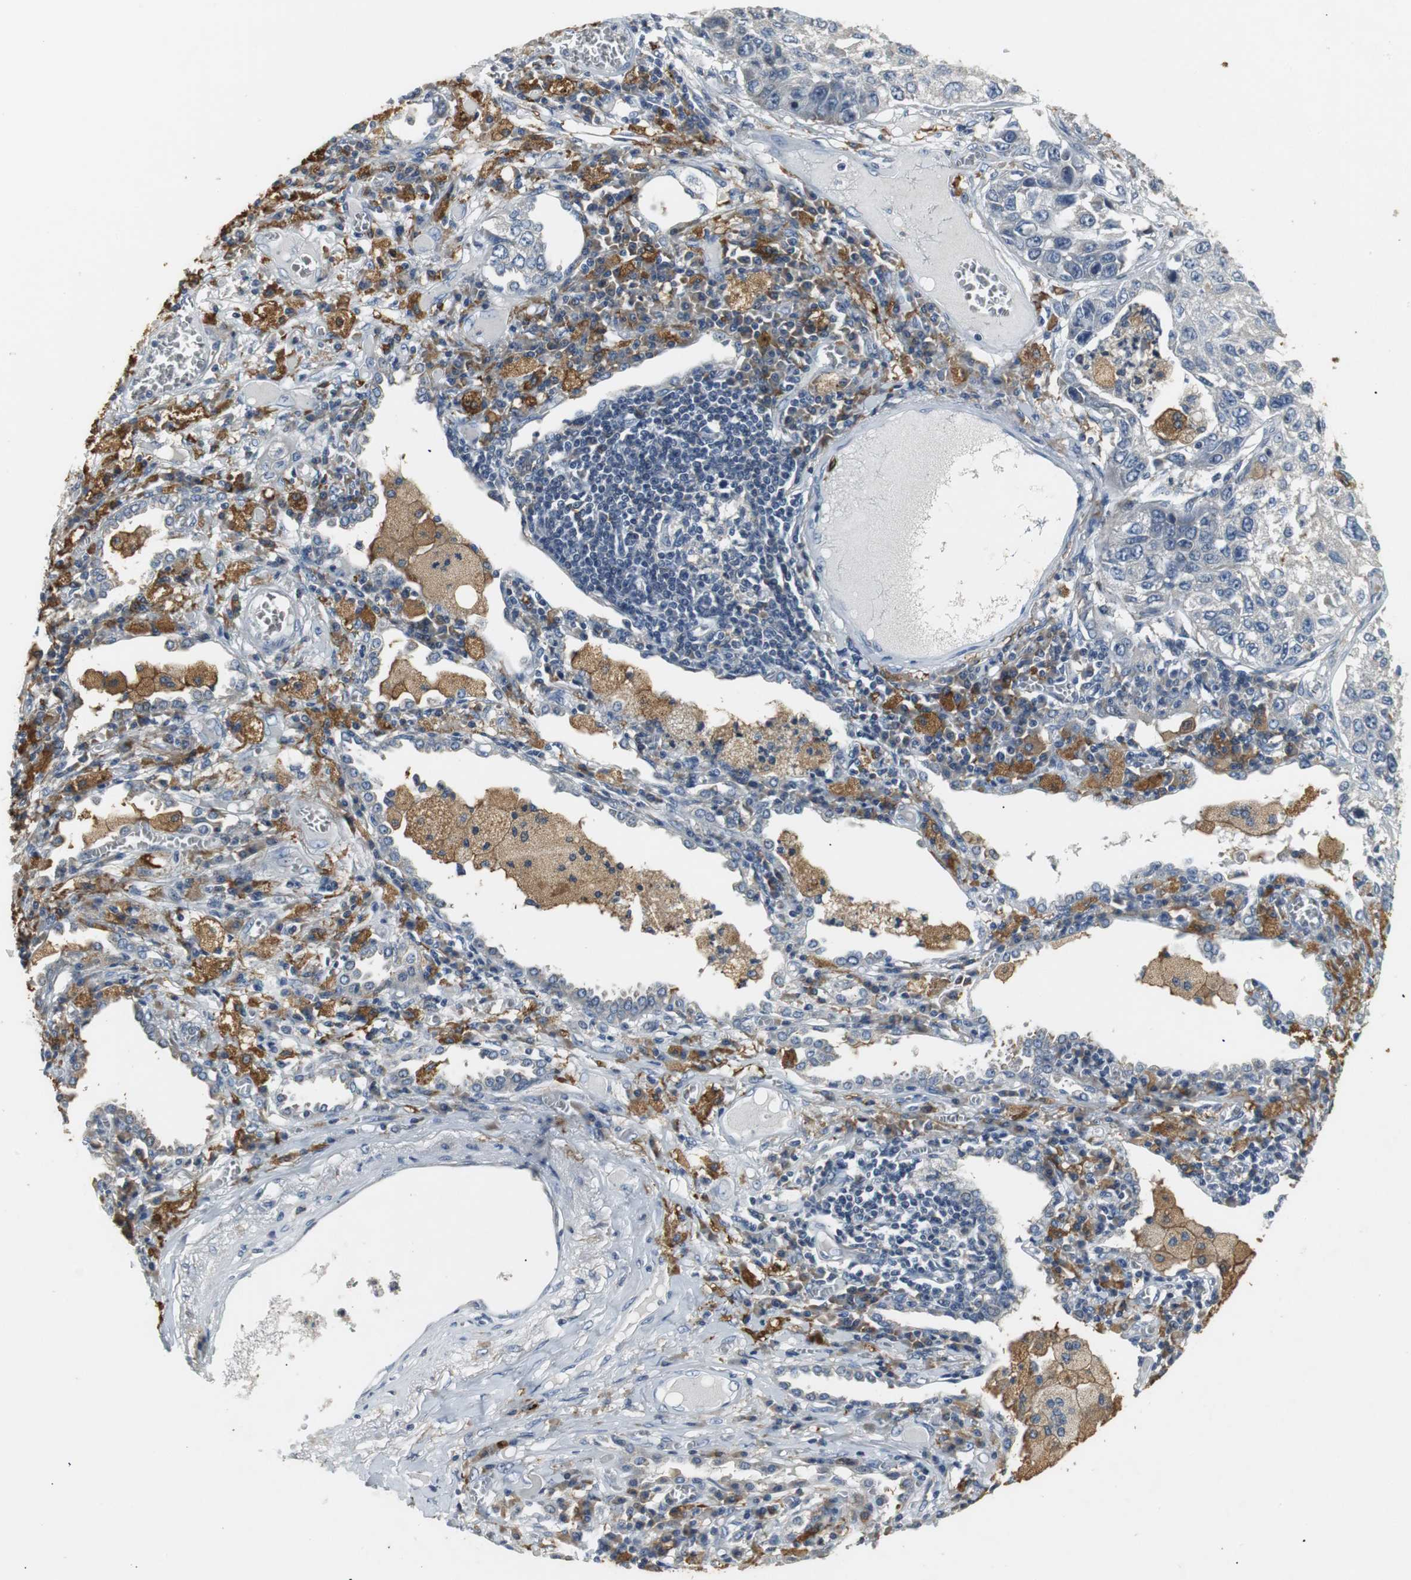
{"staining": {"intensity": "negative", "quantity": "none", "location": "none"}, "tissue": "lung cancer", "cell_type": "Tumor cells", "image_type": "cancer", "snomed": [{"axis": "morphology", "description": "Squamous cell carcinoma, NOS"}, {"axis": "topography", "description": "Lung"}], "caption": "Lung squamous cell carcinoma was stained to show a protein in brown. There is no significant staining in tumor cells.", "gene": "SLC2A5", "patient": {"sex": "male", "age": 71}}